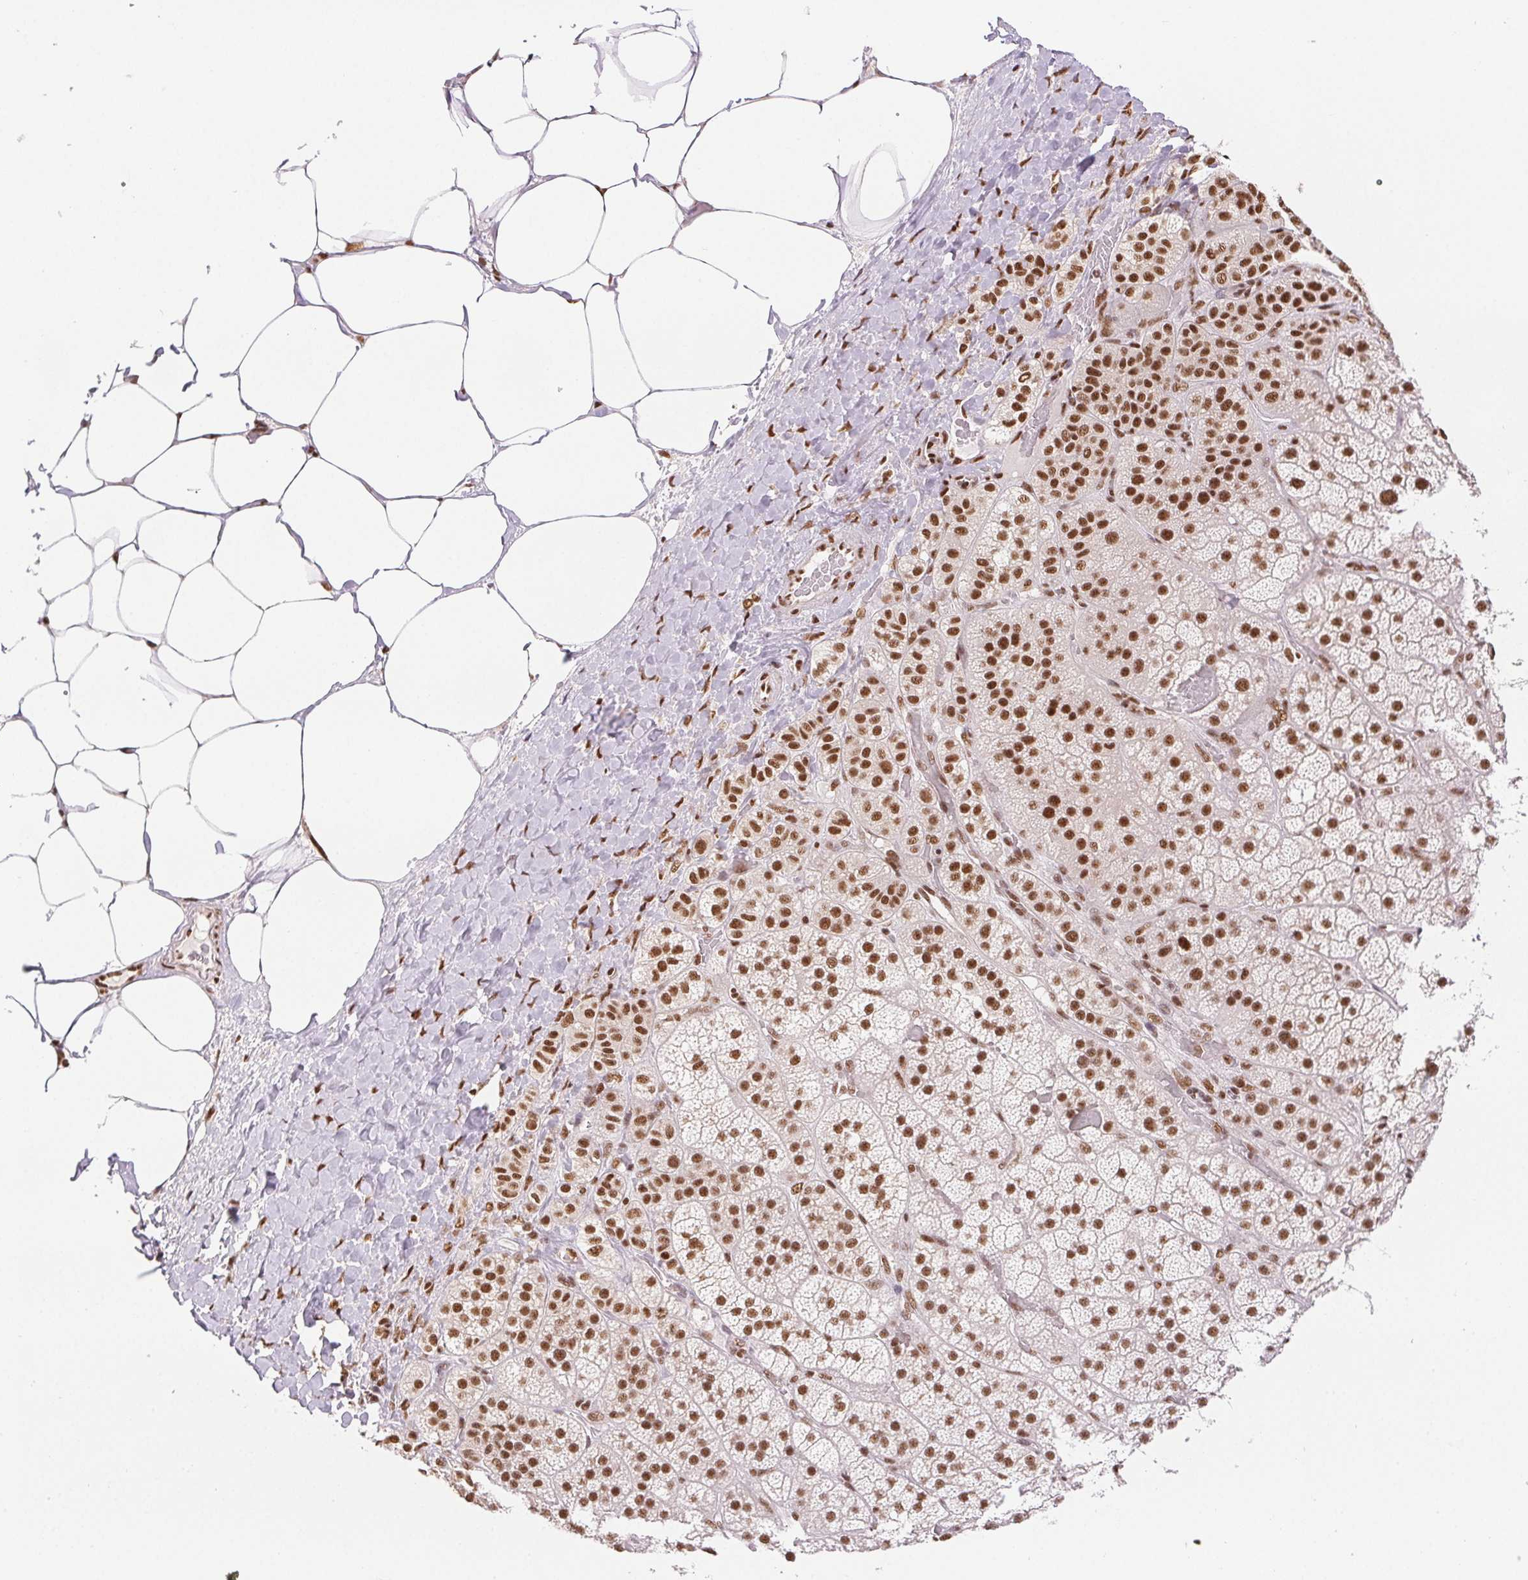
{"staining": {"intensity": "strong", "quantity": ">75%", "location": "nuclear"}, "tissue": "adrenal gland", "cell_type": "Glandular cells", "image_type": "normal", "snomed": [{"axis": "morphology", "description": "Normal tissue, NOS"}, {"axis": "topography", "description": "Adrenal gland"}], "caption": "A histopathology image showing strong nuclear positivity in about >75% of glandular cells in benign adrenal gland, as visualized by brown immunohistochemical staining.", "gene": "IK", "patient": {"sex": "male", "age": 57}}